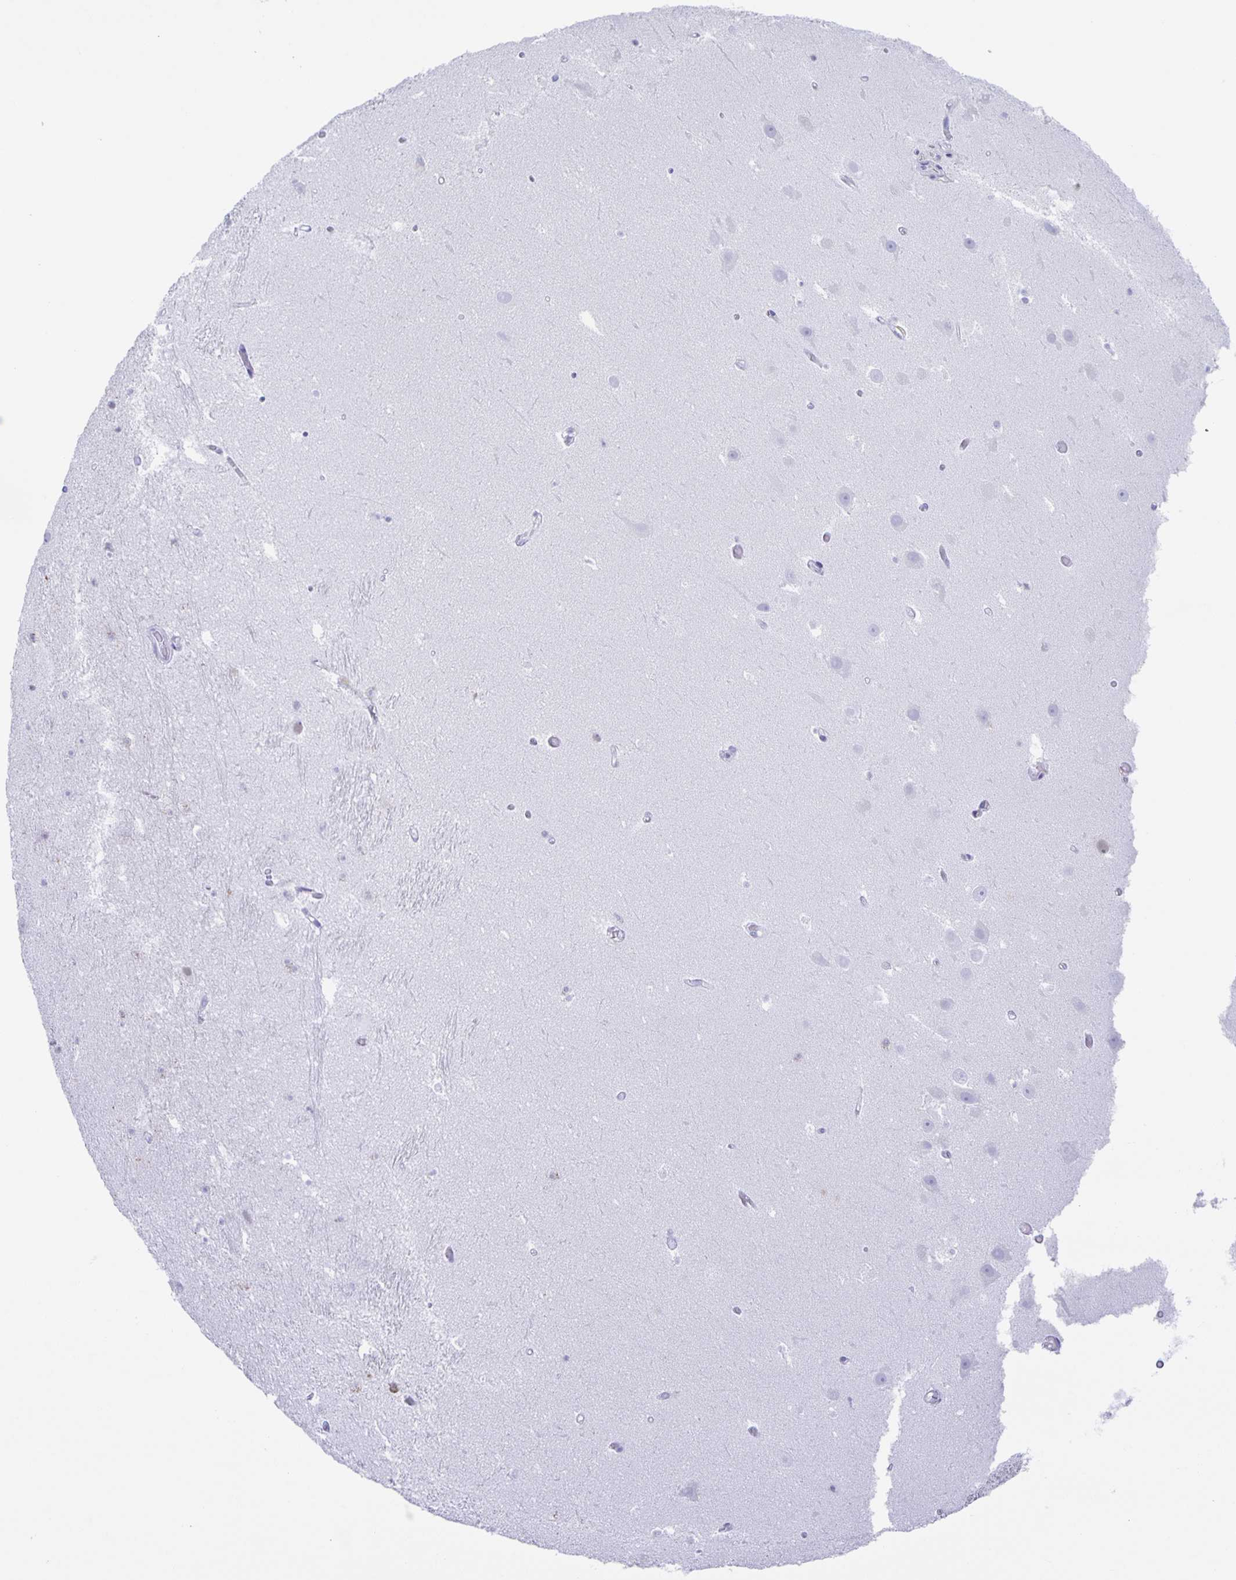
{"staining": {"intensity": "negative", "quantity": "none", "location": "none"}, "tissue": "hippocampus", "cell_type": "Glial cells", "image_type": "normal", "snomed": [{"axis": "morphology", "description": "Normal tissue, NOS"}, {"axis": "topography", "description": "Hippocampus"}], "caption": "Immunohistochemical staining of unremarkable human hippocampus shows no significant staining in glial cells. (IHC, brightfield microscopy, high magnification).", "gene": "LIPA", "patient": {"sex": "male", "age": 26}}